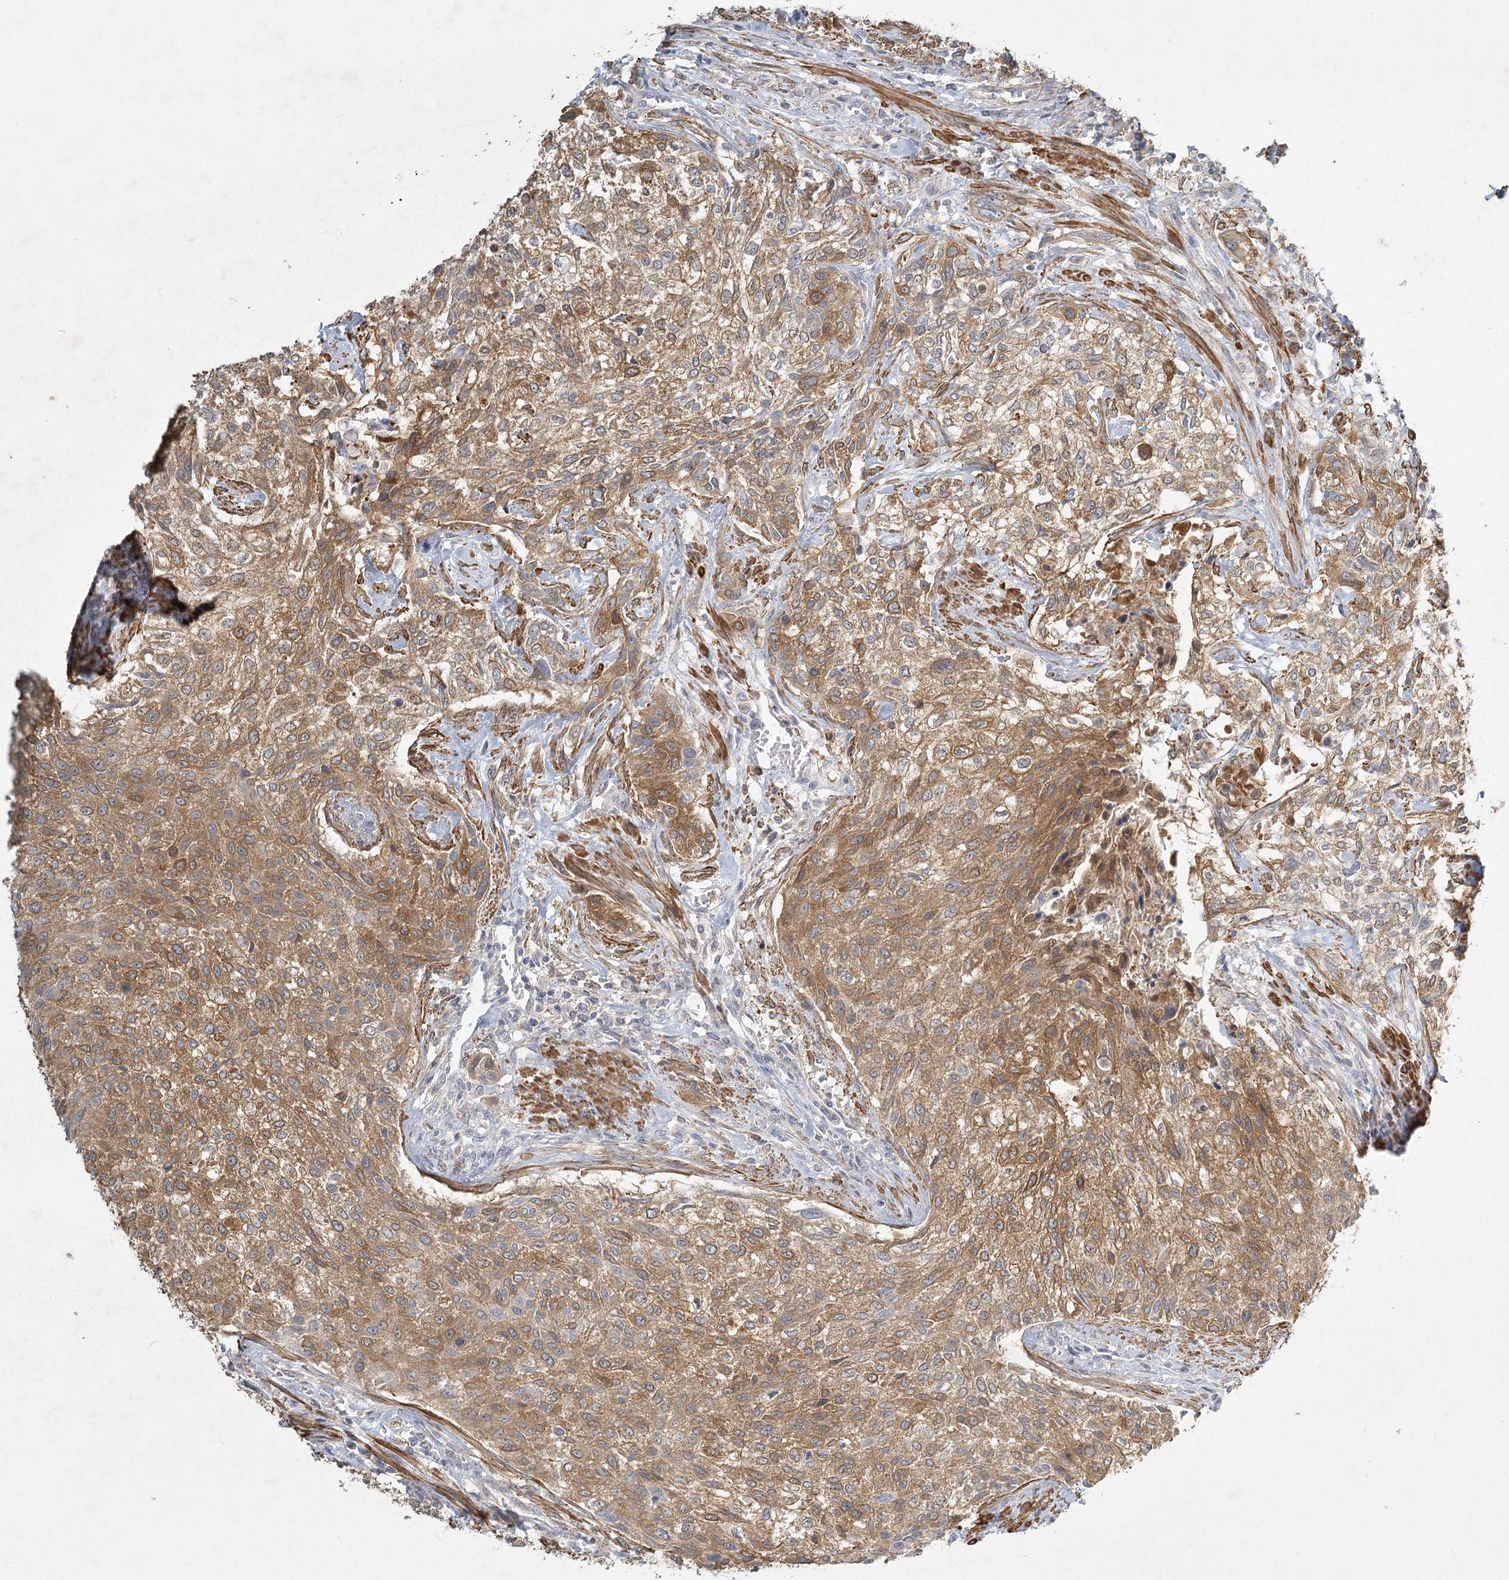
{"staining": {"intensity": "moderate", "quantity": ">75%", "location": "cytoplasmic/membranous"}, "tissue": "urothelial cancer", "cell_type": "Tumor cells", "image_type": "cancer", "snomed": [{"axis": "morphology", "description": "Normal tissue, NOS"}, {"axis": "morphology", "description": "Urothelial carcinoma, NOS"}, {"axis": "topography", "description": "Urinary bladder"}, {"axis": "topography", "description": "Peripheral nerve tissue"}], "caption": "Immunohistochemistry (DAB) staining of human transitional cell carcinoma displays moderate cytoplasmic/membranous protein staining in about >75% of tumor cells.", "gene": "INPP4B", "patient": {"sex": "male", "age": 35}}